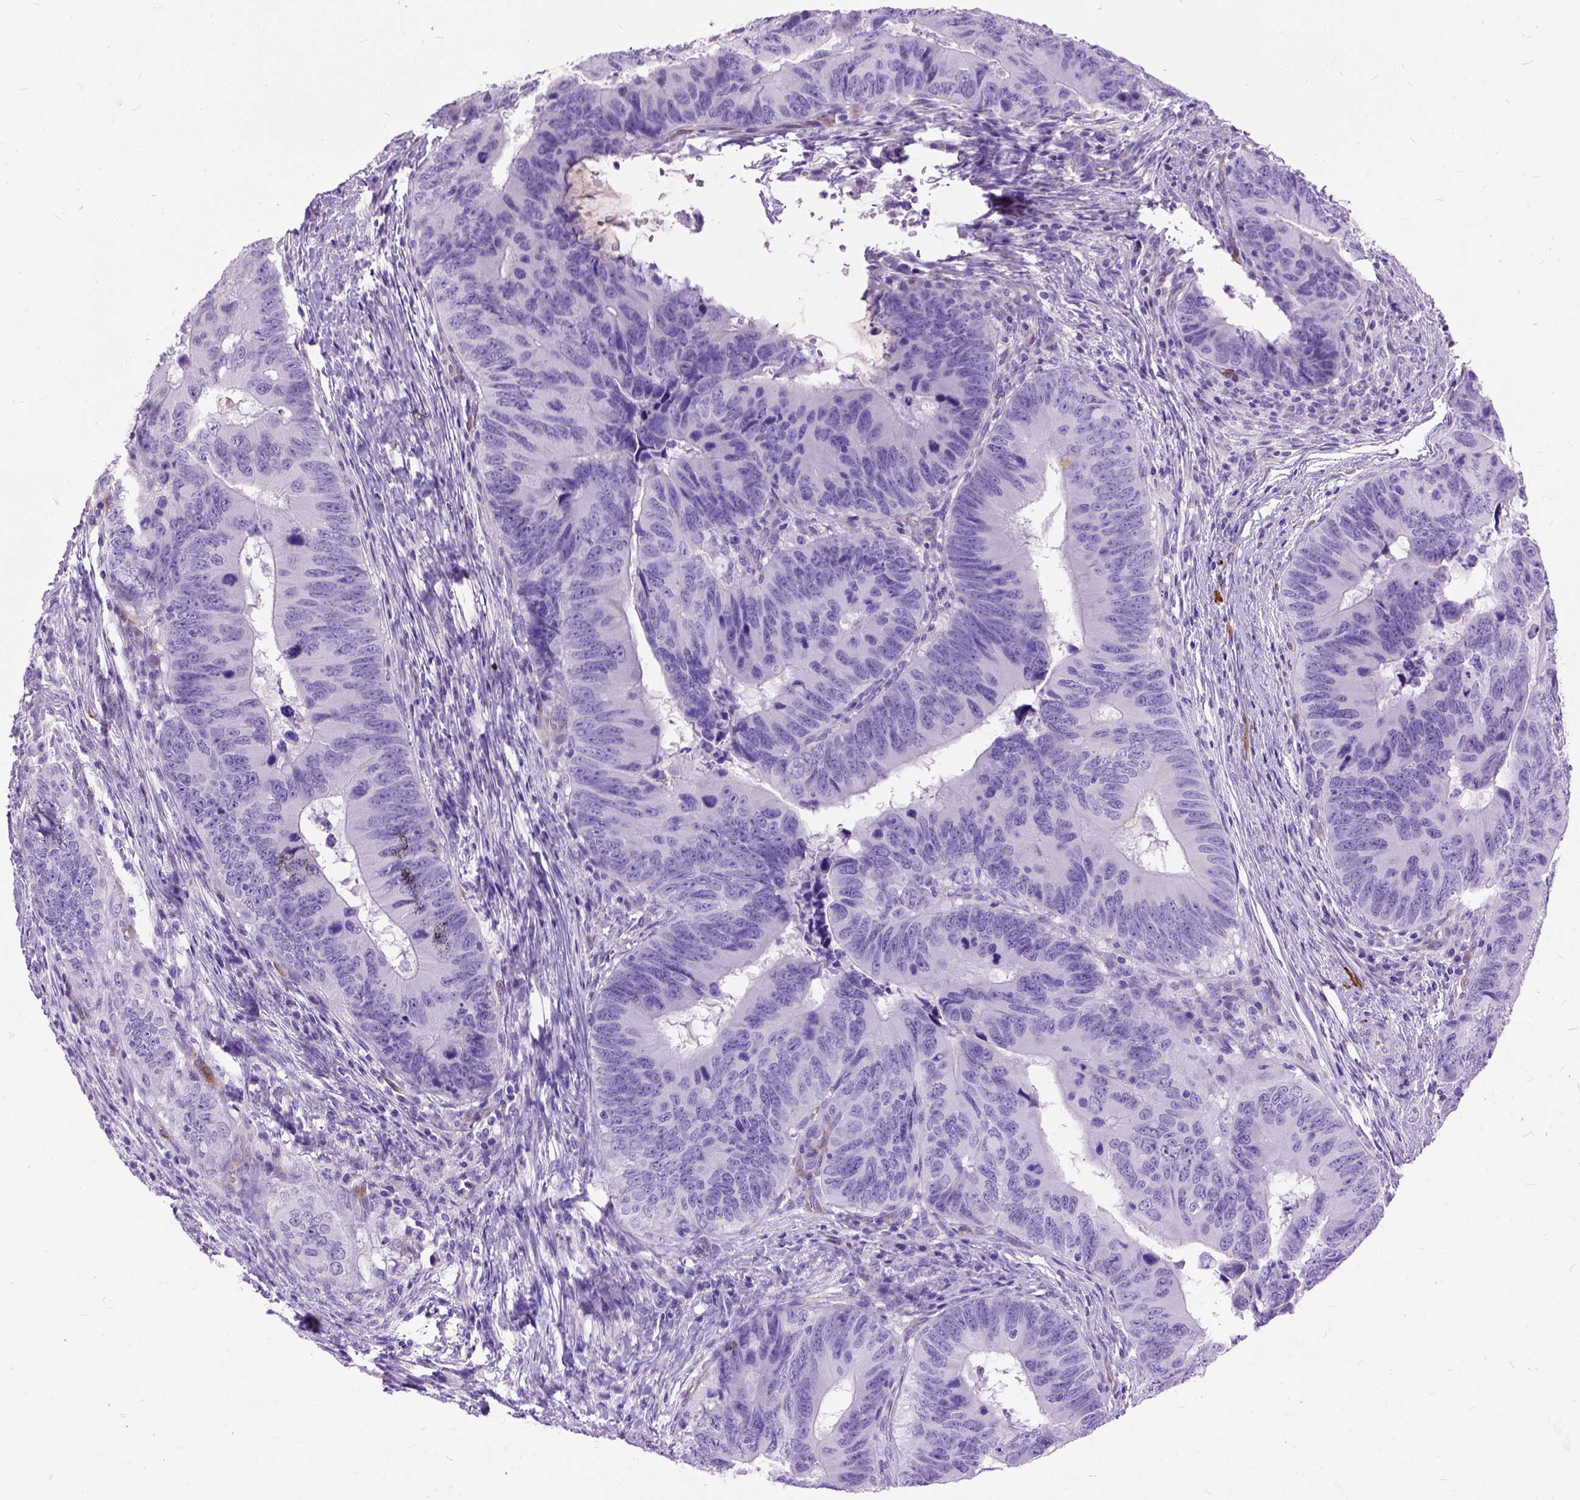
{"staining": {"intensity": "negative", "quantity": "none", "location": "none"}, "tissue": "colorectal cancer", "cell_type": "Tumor cells", "image_type": "cancer", "snomed": [{"axis": "morphology", "description": "Adenocarcinoma, NOS"}, {"axis": "topography", "description": "Colon"}], "caption": "Immunohistochemistry histopathology image of neoplastic tissue: colorectal cancer (adenocarcinoma) stained with DAB exhibits no significant protein expression in tumor cells.", "gene": "MAPT", "patient": {"sex": "female", "age": 82}}